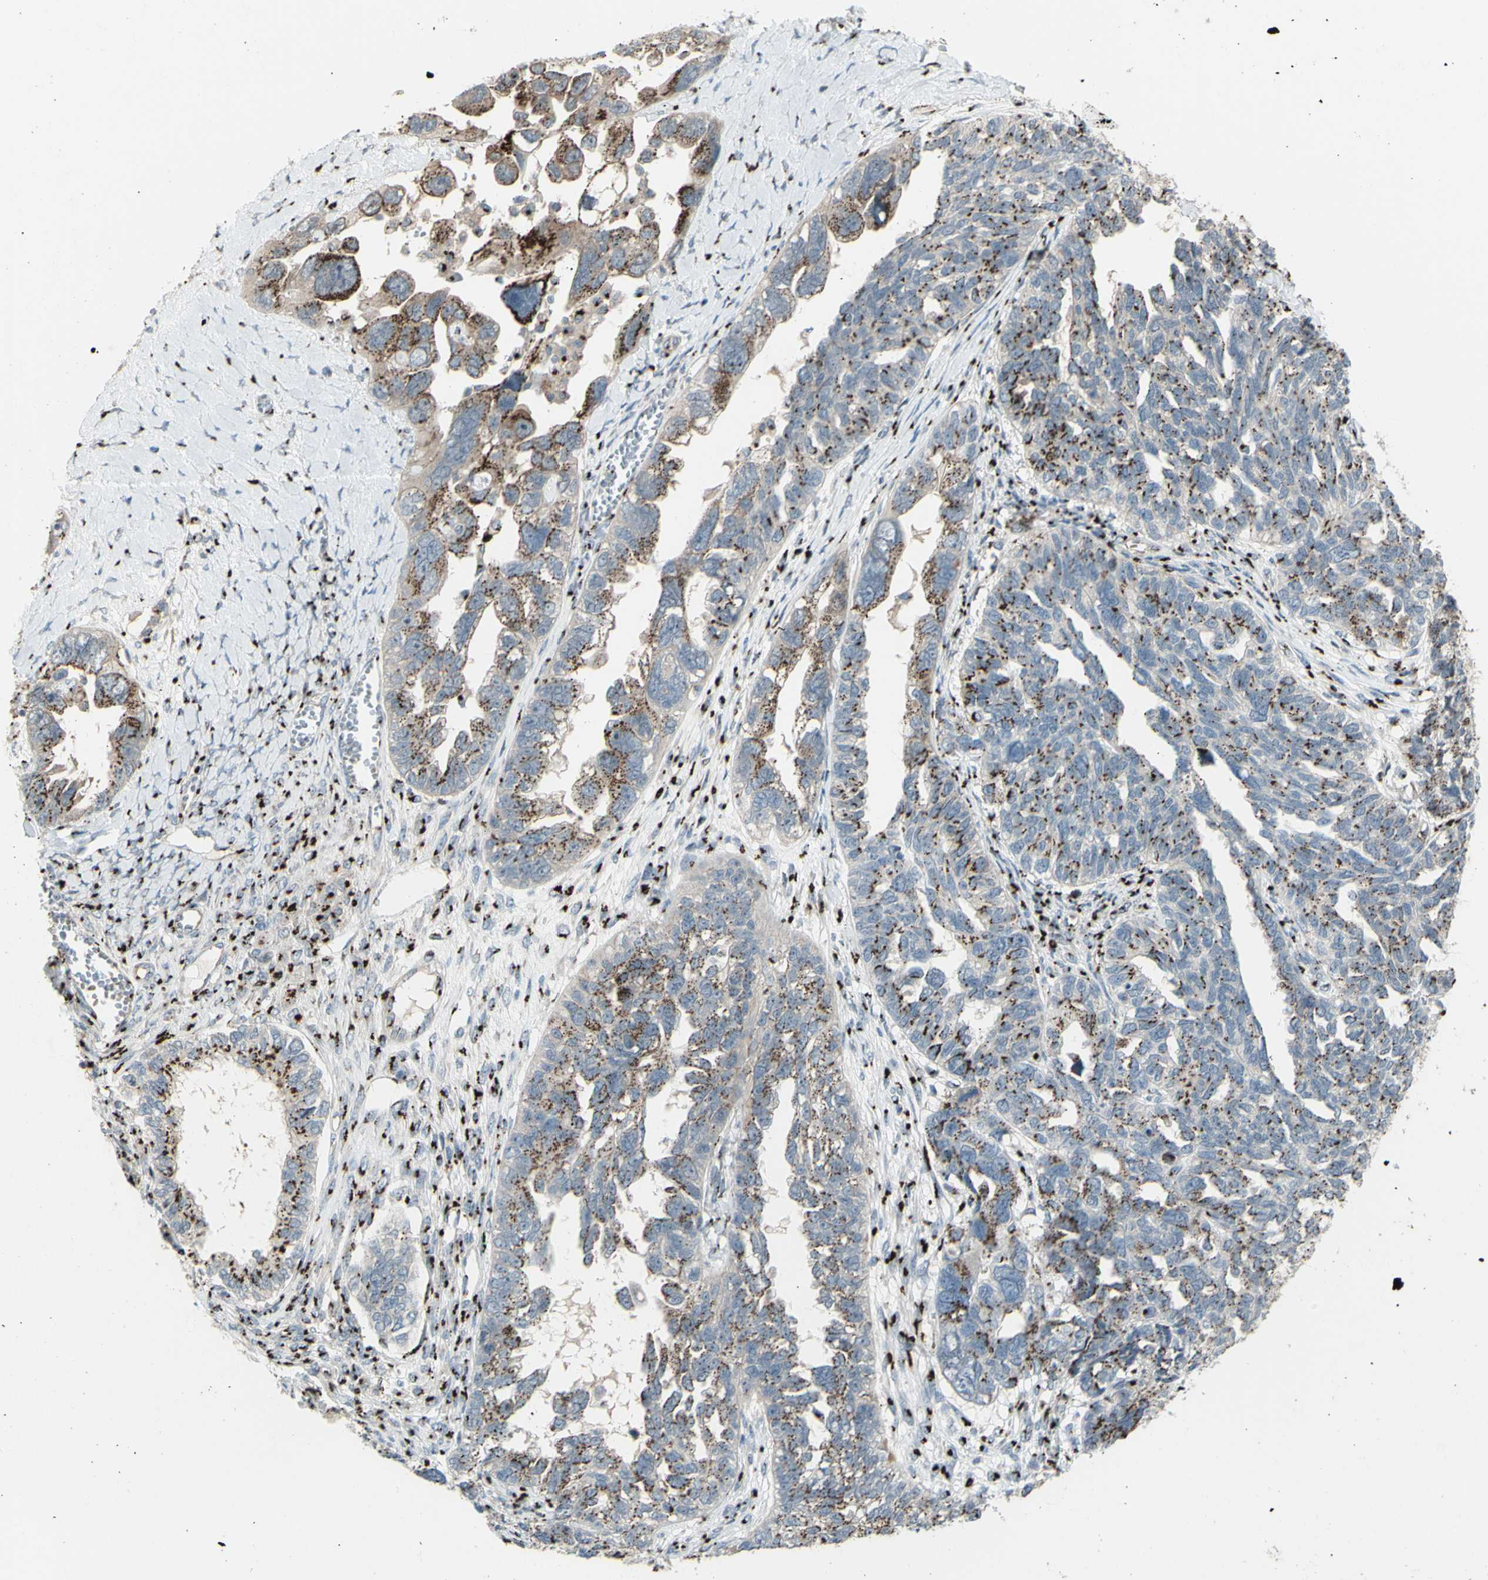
{"staining": {"intensity": "moderate", "quantity": ">75%", "location": "cytoplasmic/membranous"}, "tissue": "ovarian cancer", "cell_type": "Tumor cells", "image_type": "cancer", "snomed": [{"axis": "morphology", "description": "Cystadenocarcinoma, serous, NOS"}, {"axis": "topography", "description": "Ovary"}], "caption": "Moderate cytoplasmic/membranous protein expression is seen in about >75% of tumor cells in serous cystadenocarcinoma (ovarian). The protein is stained brown, and the nuclei are stained in blue (DAB (3,3'-diaminobenzidine) IHC with brightfield microscopy, high magnification).", "gene": "BPNT2", "patient": {"sex": "female", "age": 79}}